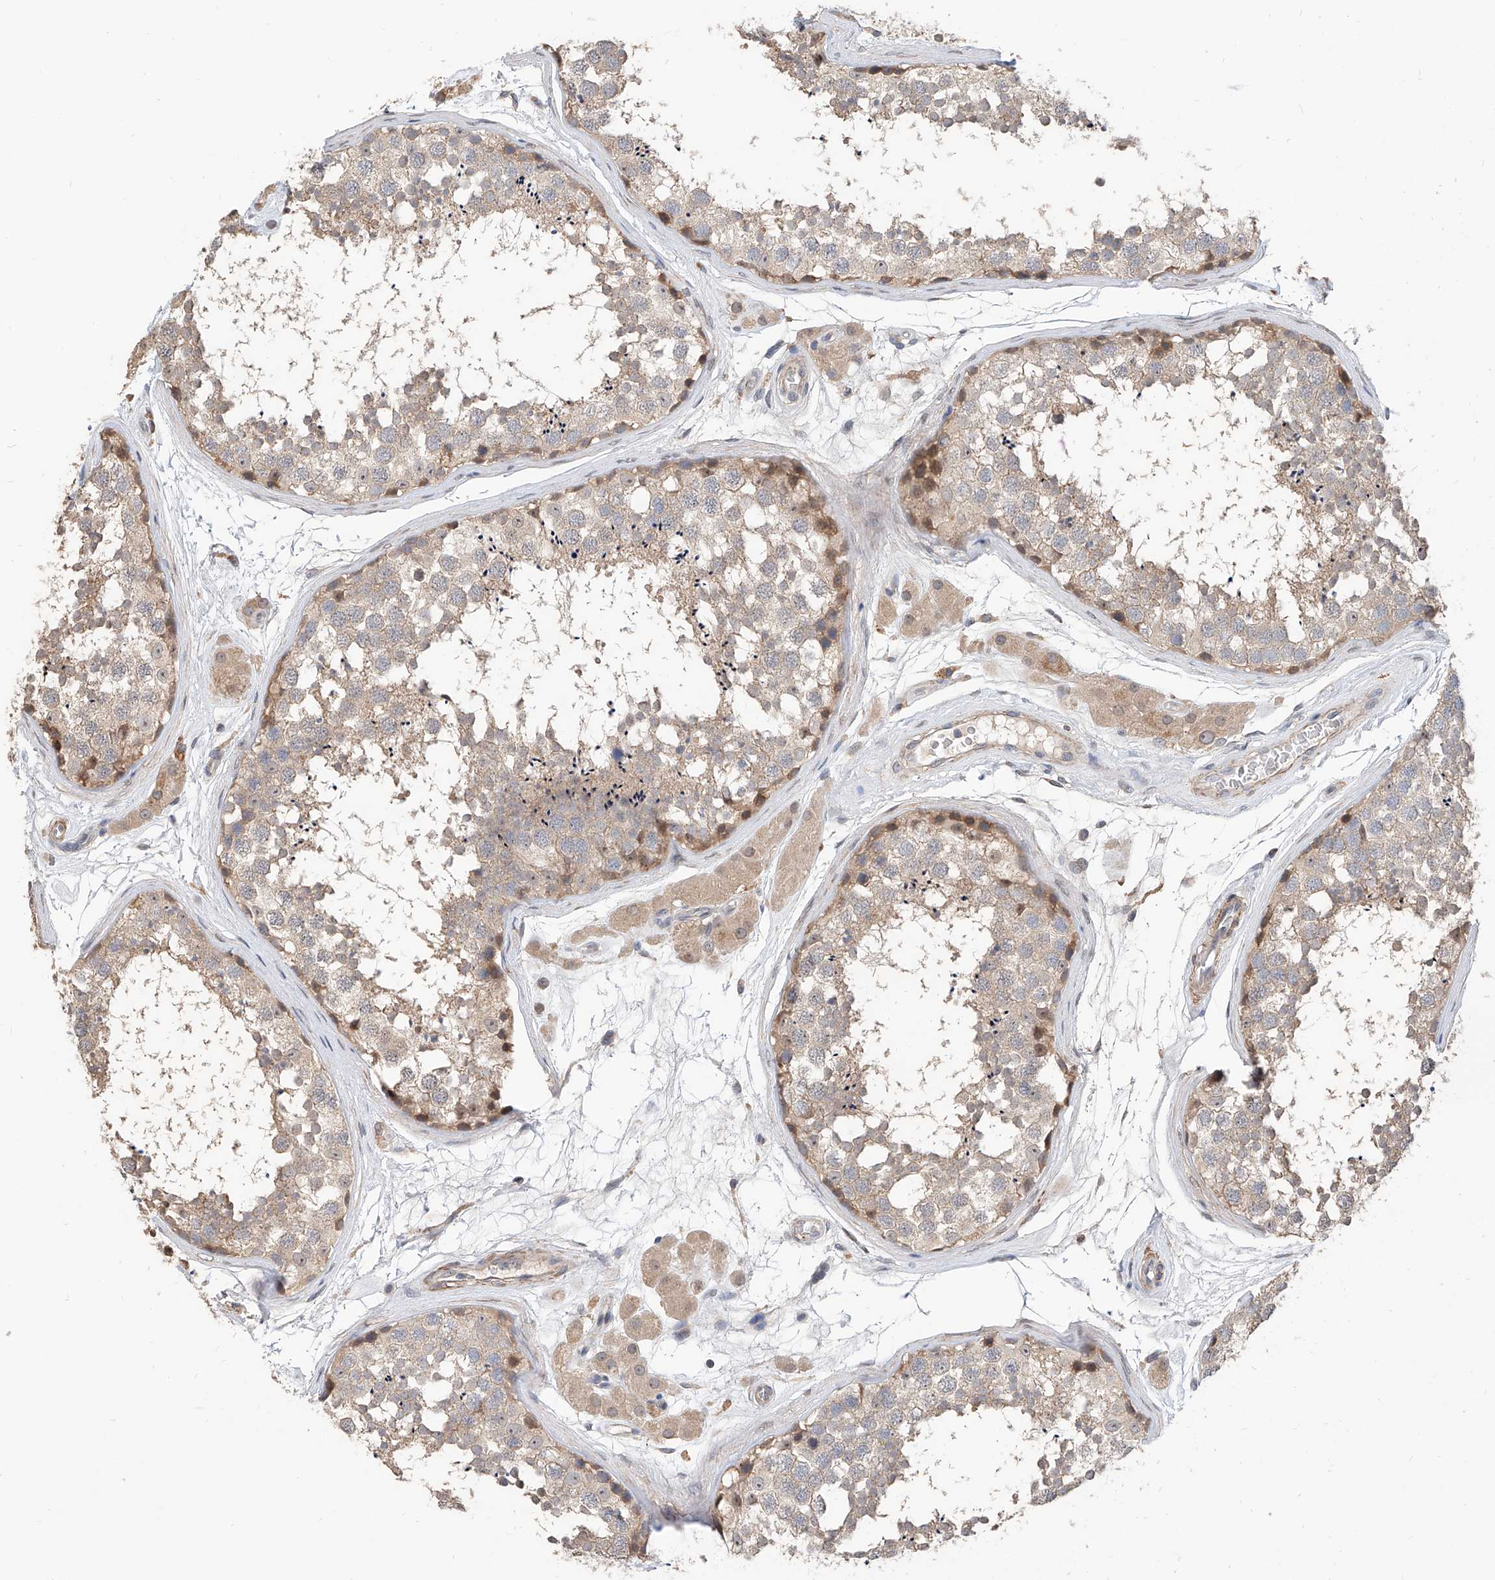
{"staining": {"intensity": "moderate", "quantity": "<25%", "location": "cytoplasmic/membranous"}, "tissue": "testis", "cell_type": "Cells in seminiferous ducts", "image_type": "normal", "snomed": [{"axis": "morphology", "description": "Normal tissue, NOS"}, {"axis": "topography", "description": "Testis"}], "caption": "A low amount of moderate cytoplasmic/membranous expression is seen in about <25% of cells in seminiferous ducts in normal testis.", "gene": "MAGEE2", "patient": {"sex": "male", "age": 56}}